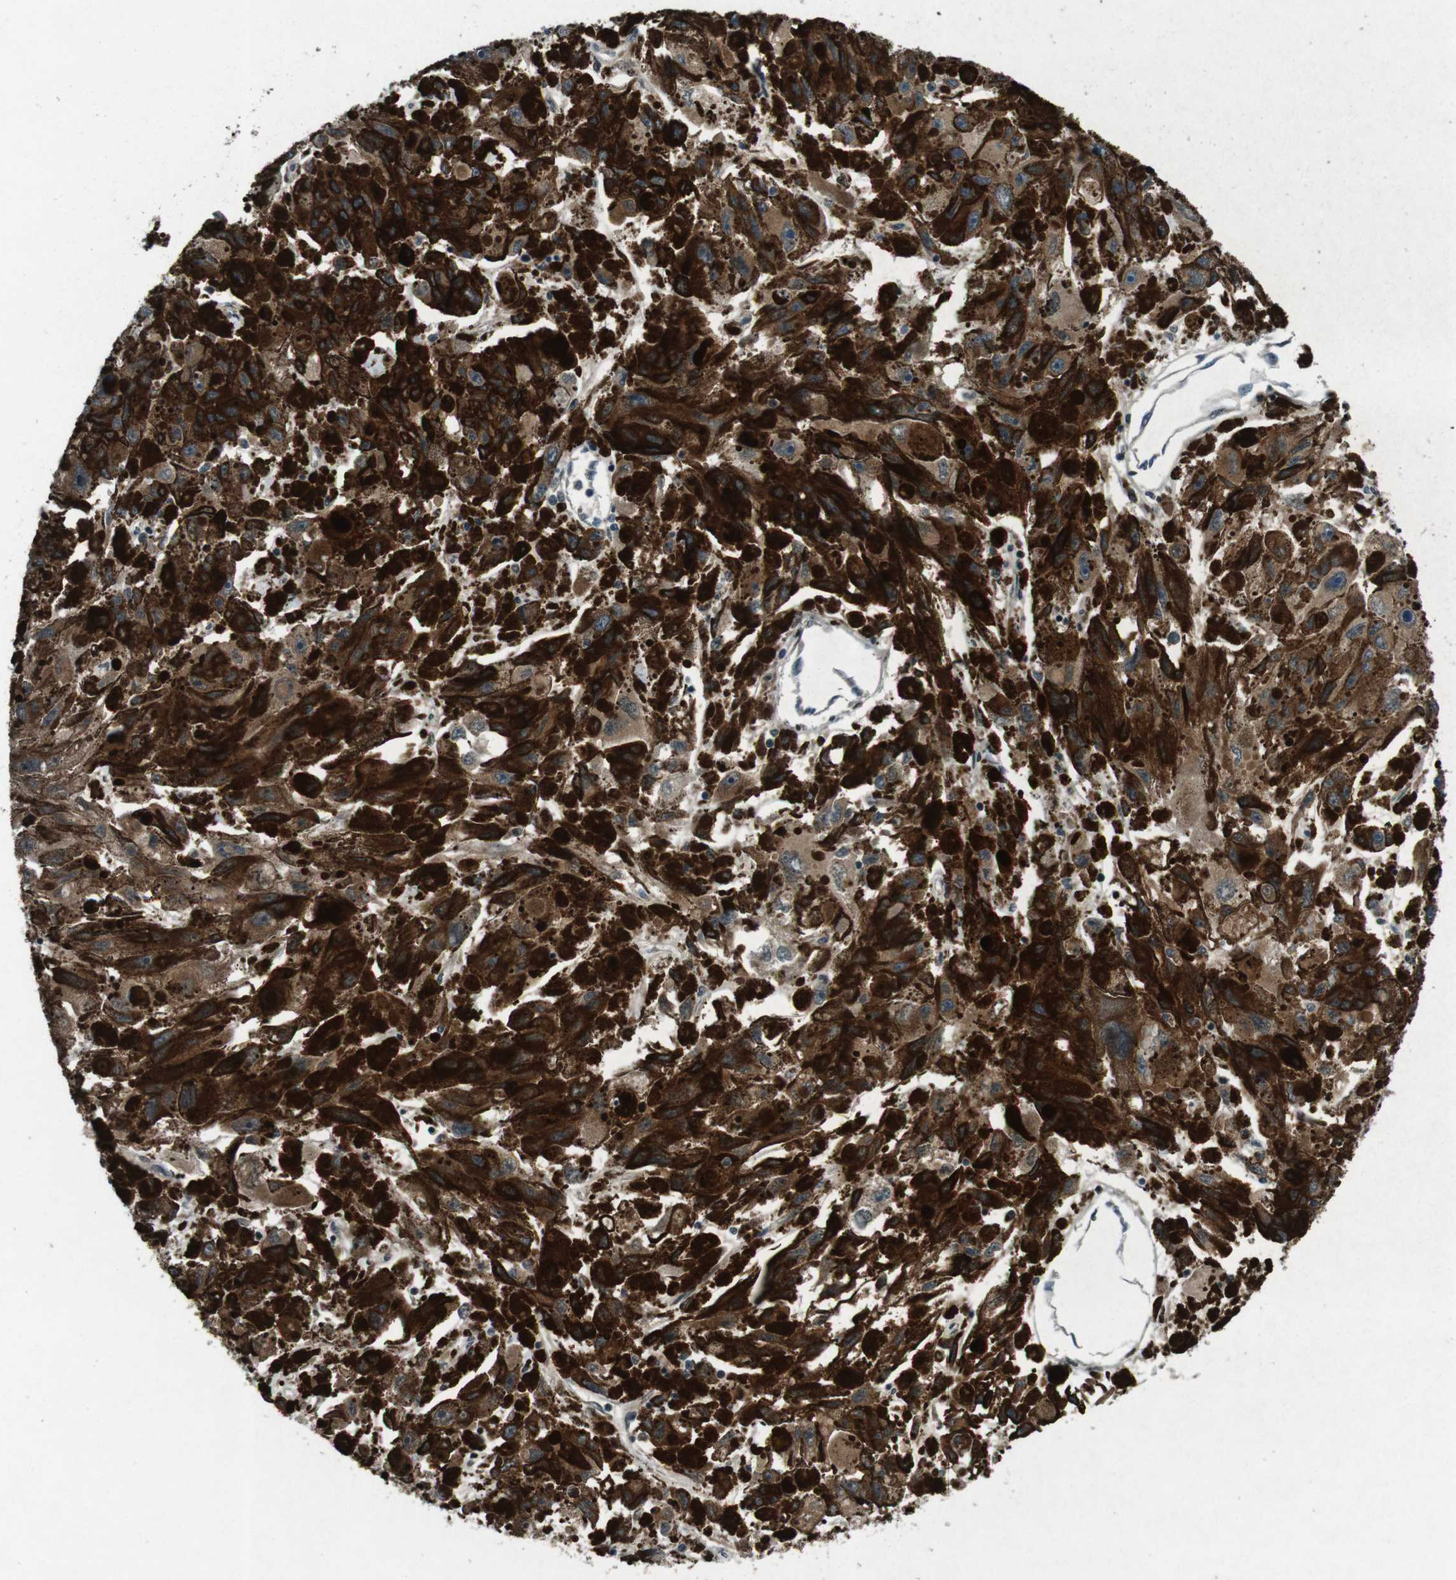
{"staining": {"intensity": "moderate", "quantity": ">75%", "location": "cytoplasmic/membranous"}, "tissue": "melanoma", "cell_type": "Tumor cells", "image_type": "cancer", "snomed": [{"axis": "morphology", "description": "Malignant melanoma, NOS"}, {"axis": "topography", "description": "Skin"}], "caption": "Moderate cytoplasmic/membranous staining is present in approximately >75% of tumor cells in melanoma.", "gene": "SLC27A4", "patient": {"sex": "female", "age": 104}}